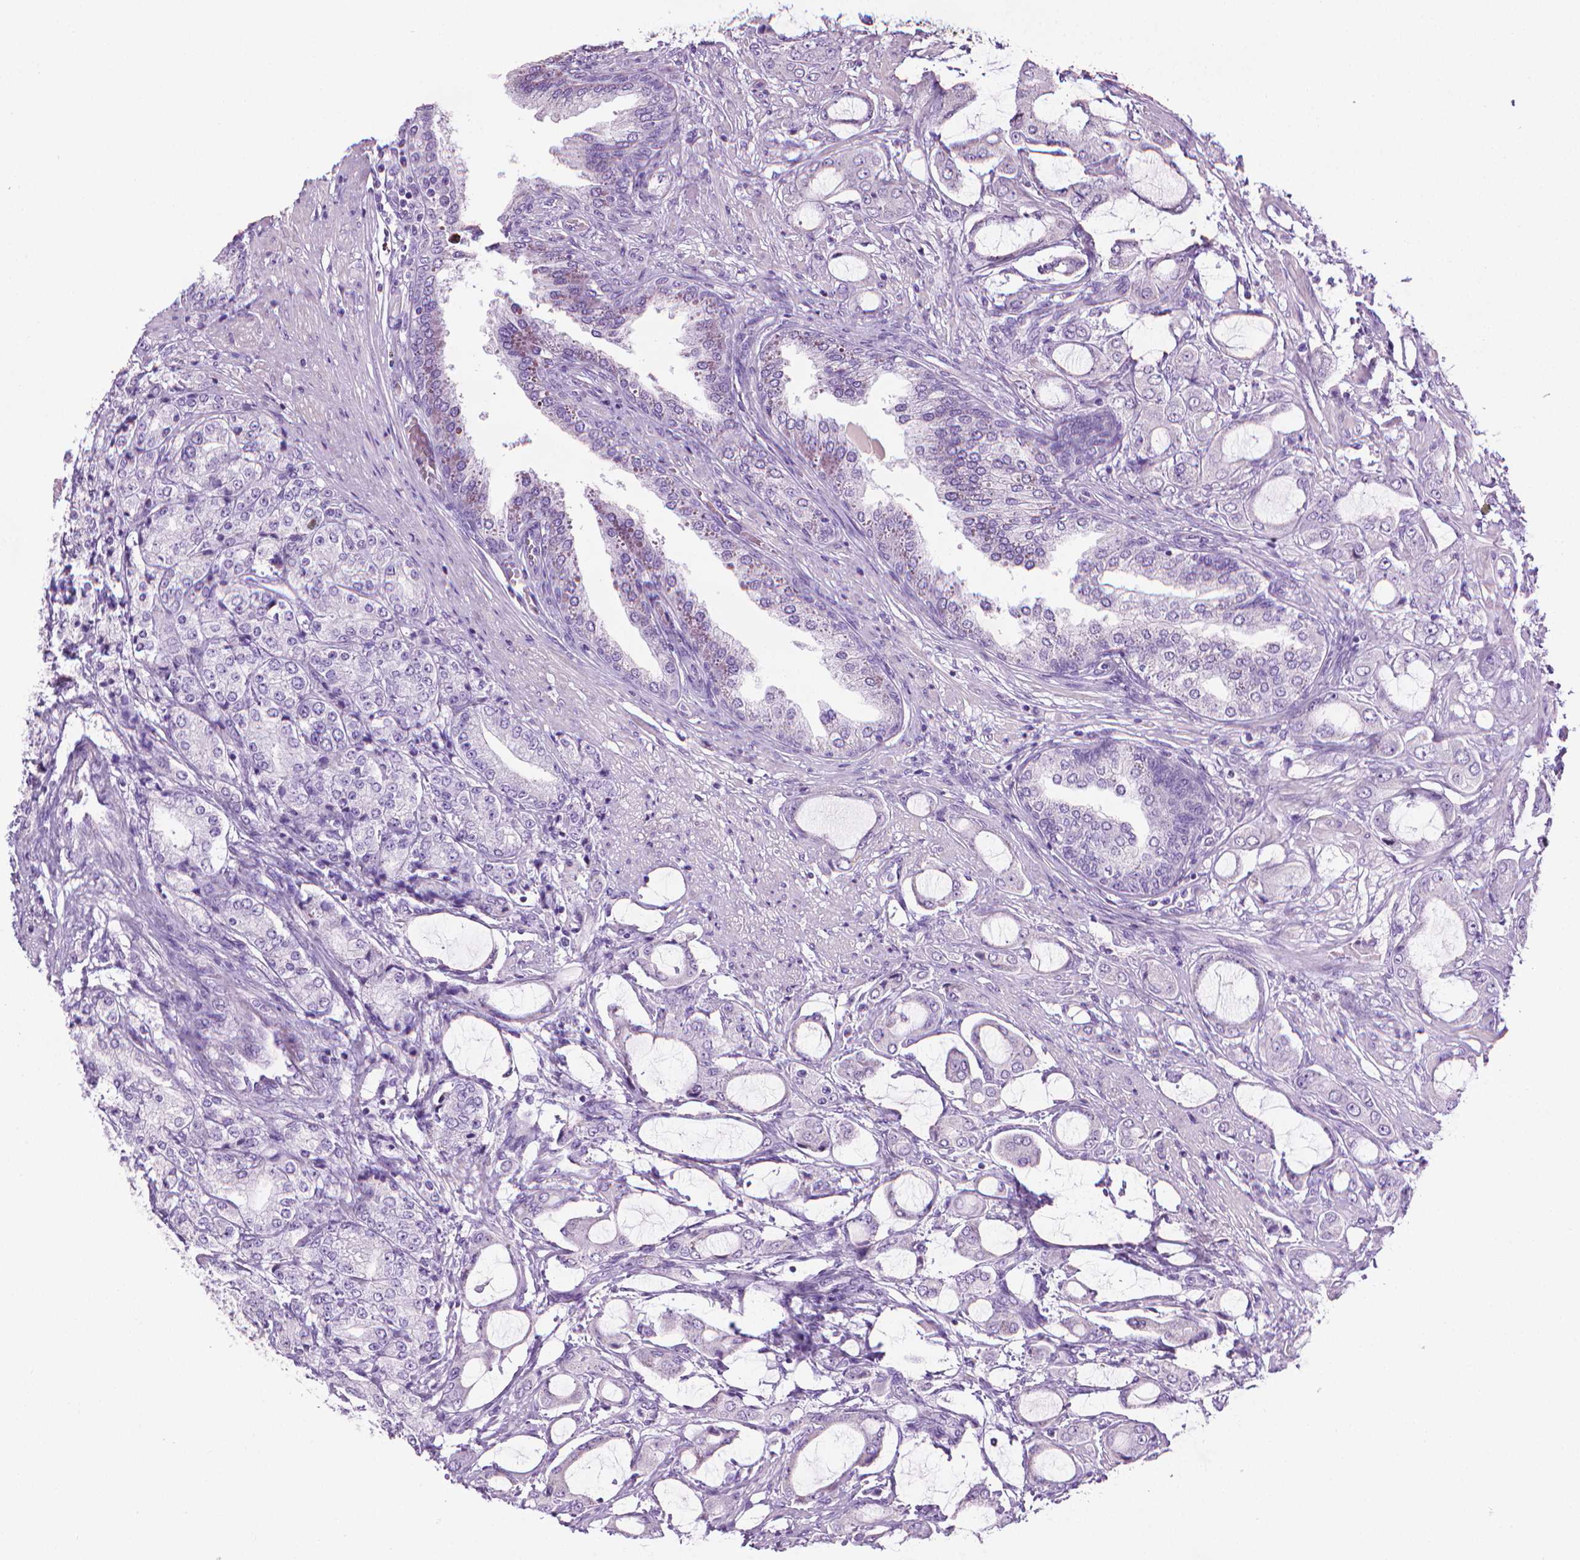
{"staining": {"intensity": "negative", "quantity": "none", "location": "none"}, "tissue": "prostate cancer", "cell_type": "Tumor cells", "image_type": "cancer", "snomed": [{"axis": "morphology", "description": "Adenocarcinoma, NOS"}, {"axis": "topography", "description": "Prostate"}], "caption": "Micrograph shows no protein staining in tumor cells of prostate adenocarcinoma tissue.", "gene": "DNAI7", "patient": {"sex": "male", "age": 63}}